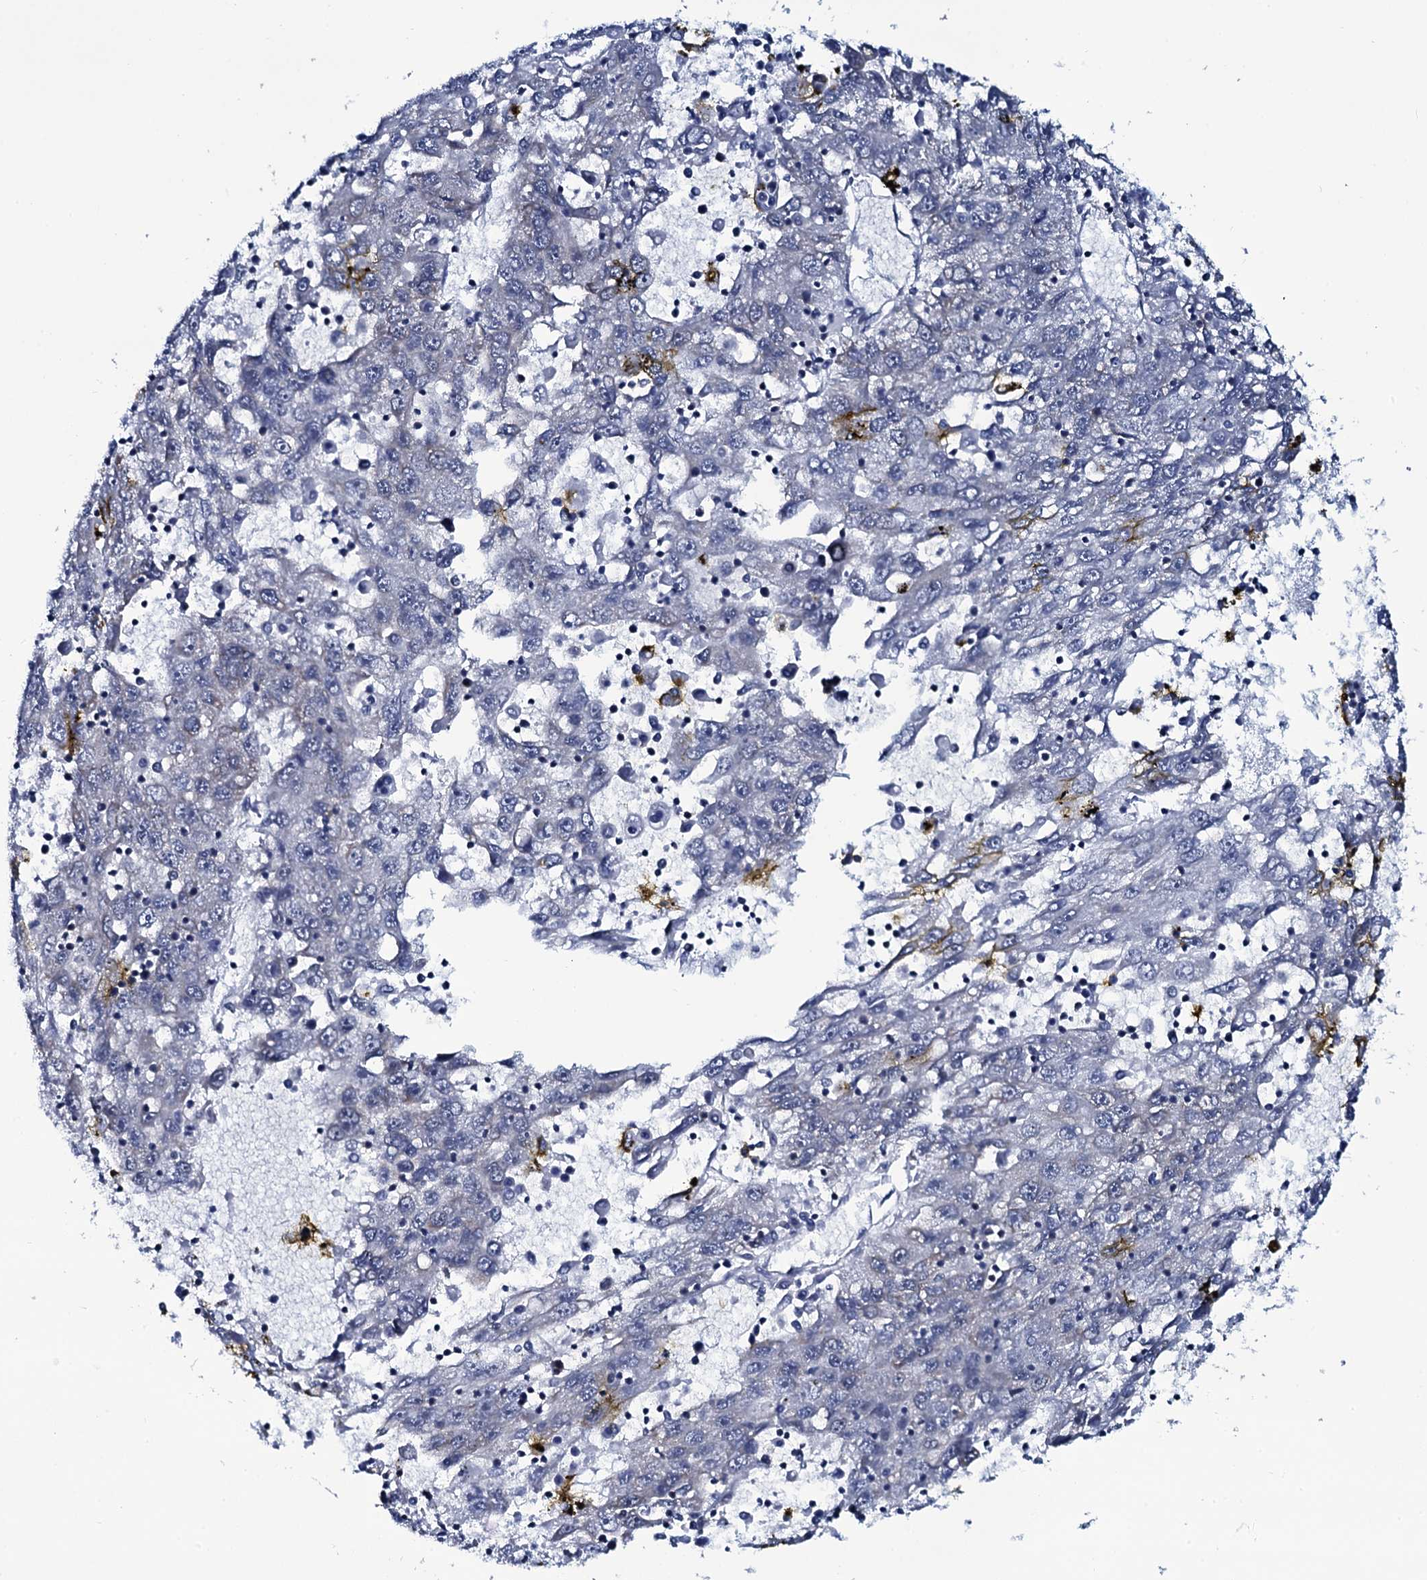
{"staining": {"intensity": "negative", "quantity": "none", "location": "none"}, "tissue": "liver cancer", "cell_type": "Tumor cells", "image_type": "cancer", "snomed": [{"axis": "morphology", "description": "Carcinoma, Hepatocellular, NOS"}, {"axis": "topography", "description": "Liver"}], "caption": "Immunohistochemistry (IHC) histopathology image of neoplastic tissue: liver cancer (hepatocellular carcinoma) stained with DAB demonstrates no significant protein staining in tumor cells. (DAB IHC with hematoxylin counter stain).", "gene": "CWC15", "patient": {"sex": "male", "age": 49}}